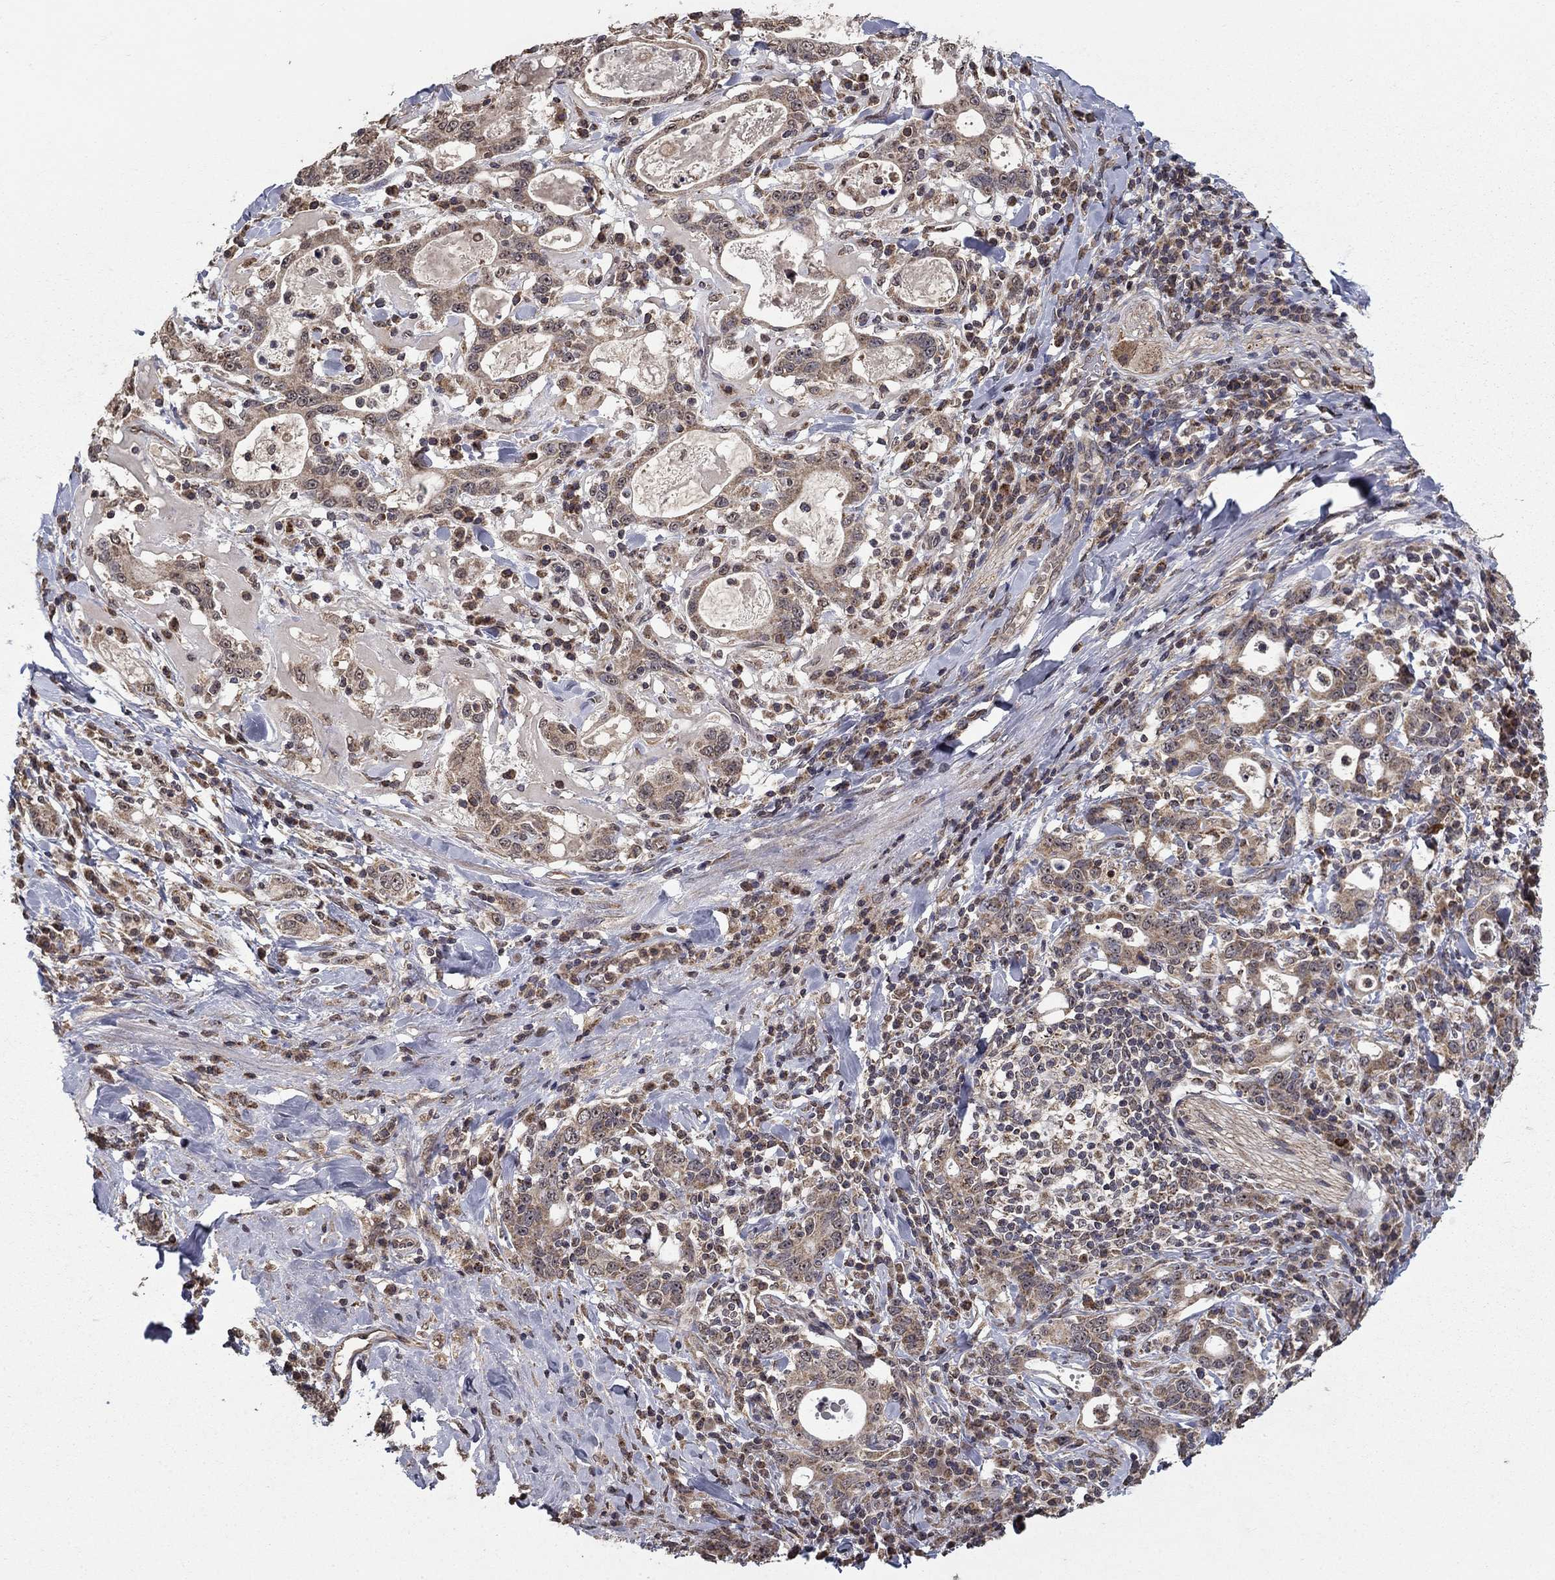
{"staining": {"intensity": "weak", "quantity": "25%-75%", "location": "cytoplasmic/membranous"}, "tissue": "stomach cancer", "cell_type": "Tumor cells", "image_type": "cancer", "snomed": [{"axis": "morphology", "description": "Adenocarcinoma, NOS"}, {"axis": "topography", "description": "Stomach"}], "caption": "Brown immunohistochemical staining in stomach cancer (adenocarcinoma) exhibits weak cytoplasmic/membranous staining in approximately 25%-75% of tumor cells. (Stains: DAB in brown, nuclei in blue, Microscopy: brightfield microscopy at high magnification).", "gene": "SLC2A13", "patient": {"sex": "male", "age": 79}}